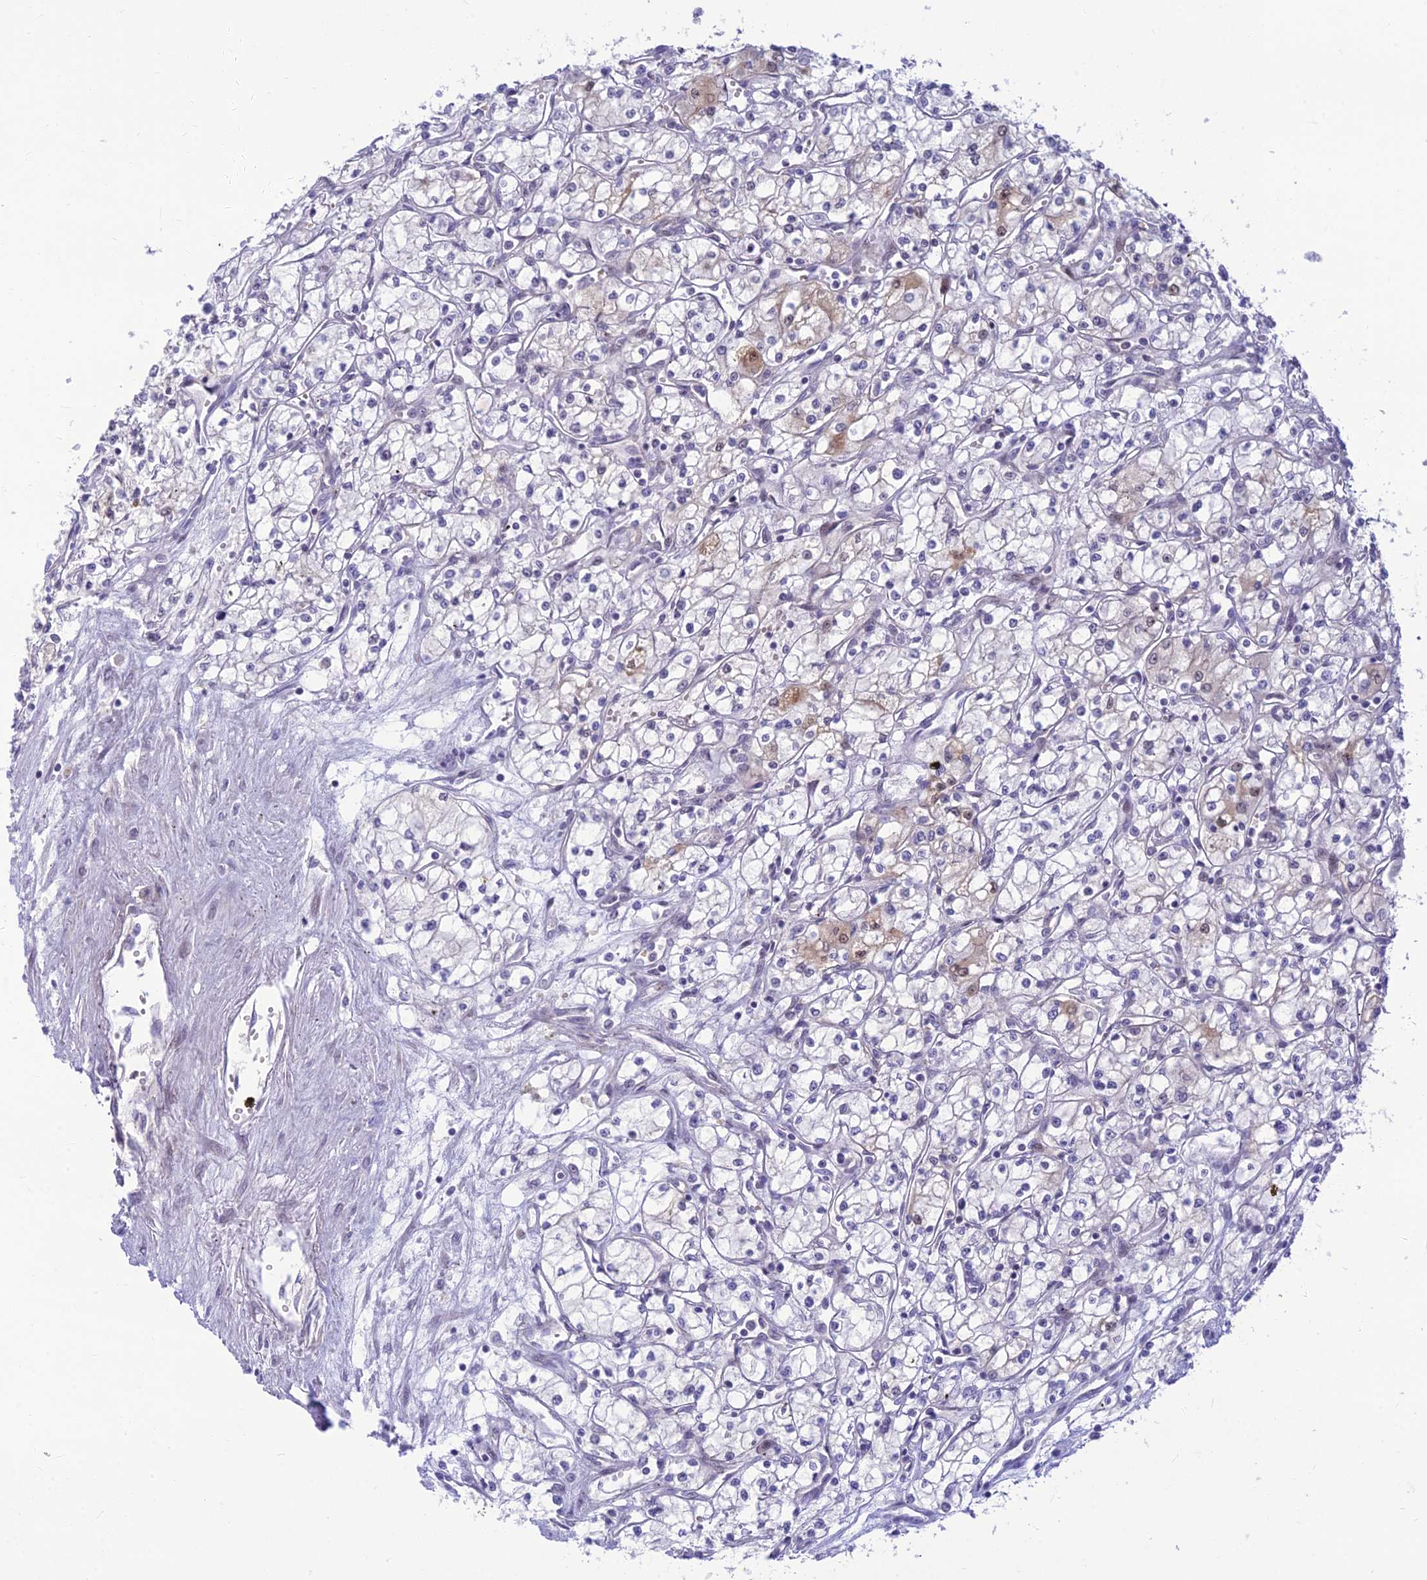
{"staining": {"intensity": "negative", "quantity": "none", "location": "none"}, "tissue": "renal cancer", "cell_type": "Tumor cells", "image_type": "cancer", "snomed": [{"axis": "morphology", "description": "Adenocarcinoma, NOS"}, {"axis": "topography", "description": "Kidney"}], "caption": "Immunohistochemistry micrograph of neoplastic tissue: human renal cancer stained with DAB (3,3'-diaminobenzidine) demonstrates no significant protein staining in tumor cells. (Brightfield microscopy of DAB (3,3'-diaminobenzidine) IHC at high magnification).", "gene": "ASPDH", "patient": {"sex": "male", "age": 59}}